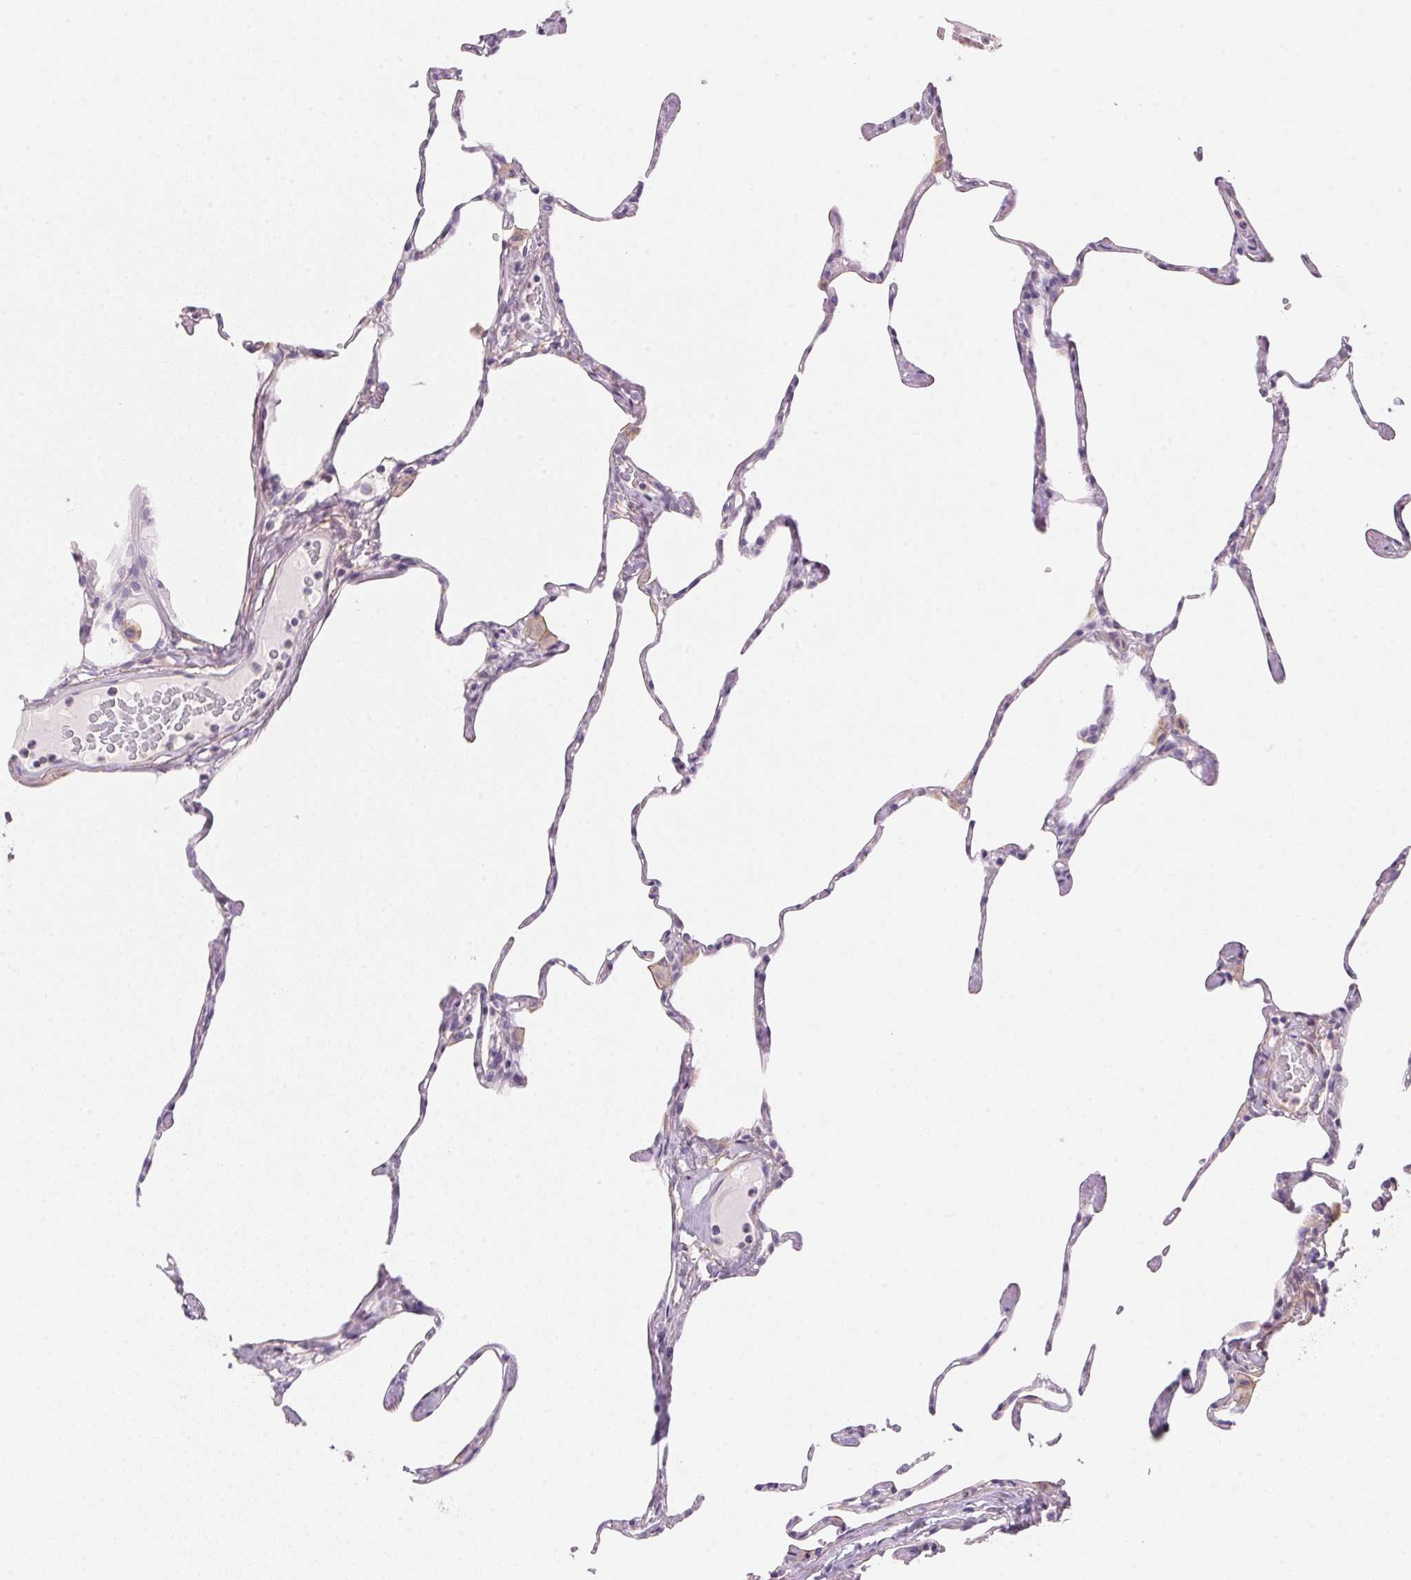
{"staining": {"intensity": "negative", "quantity": "none", "location": "none"}, "tissue": "lung", "cell_type": "Alveolar cells", "image_type": "normal", "snomed": [{"axis": "morphology", "description": "Normal tissue, NOS"}, {"axis": "topography", "description": "Lung"}], "caption": "Immunohistochemistry (IHC) photomicrograph of normal lung: lung stained with DAB (3,3'-diaminobenzidine) reveals no significant protein staining in alveolar cells.", "gene": "SMTN", "patient": {"sex": "male", "age": 65}}